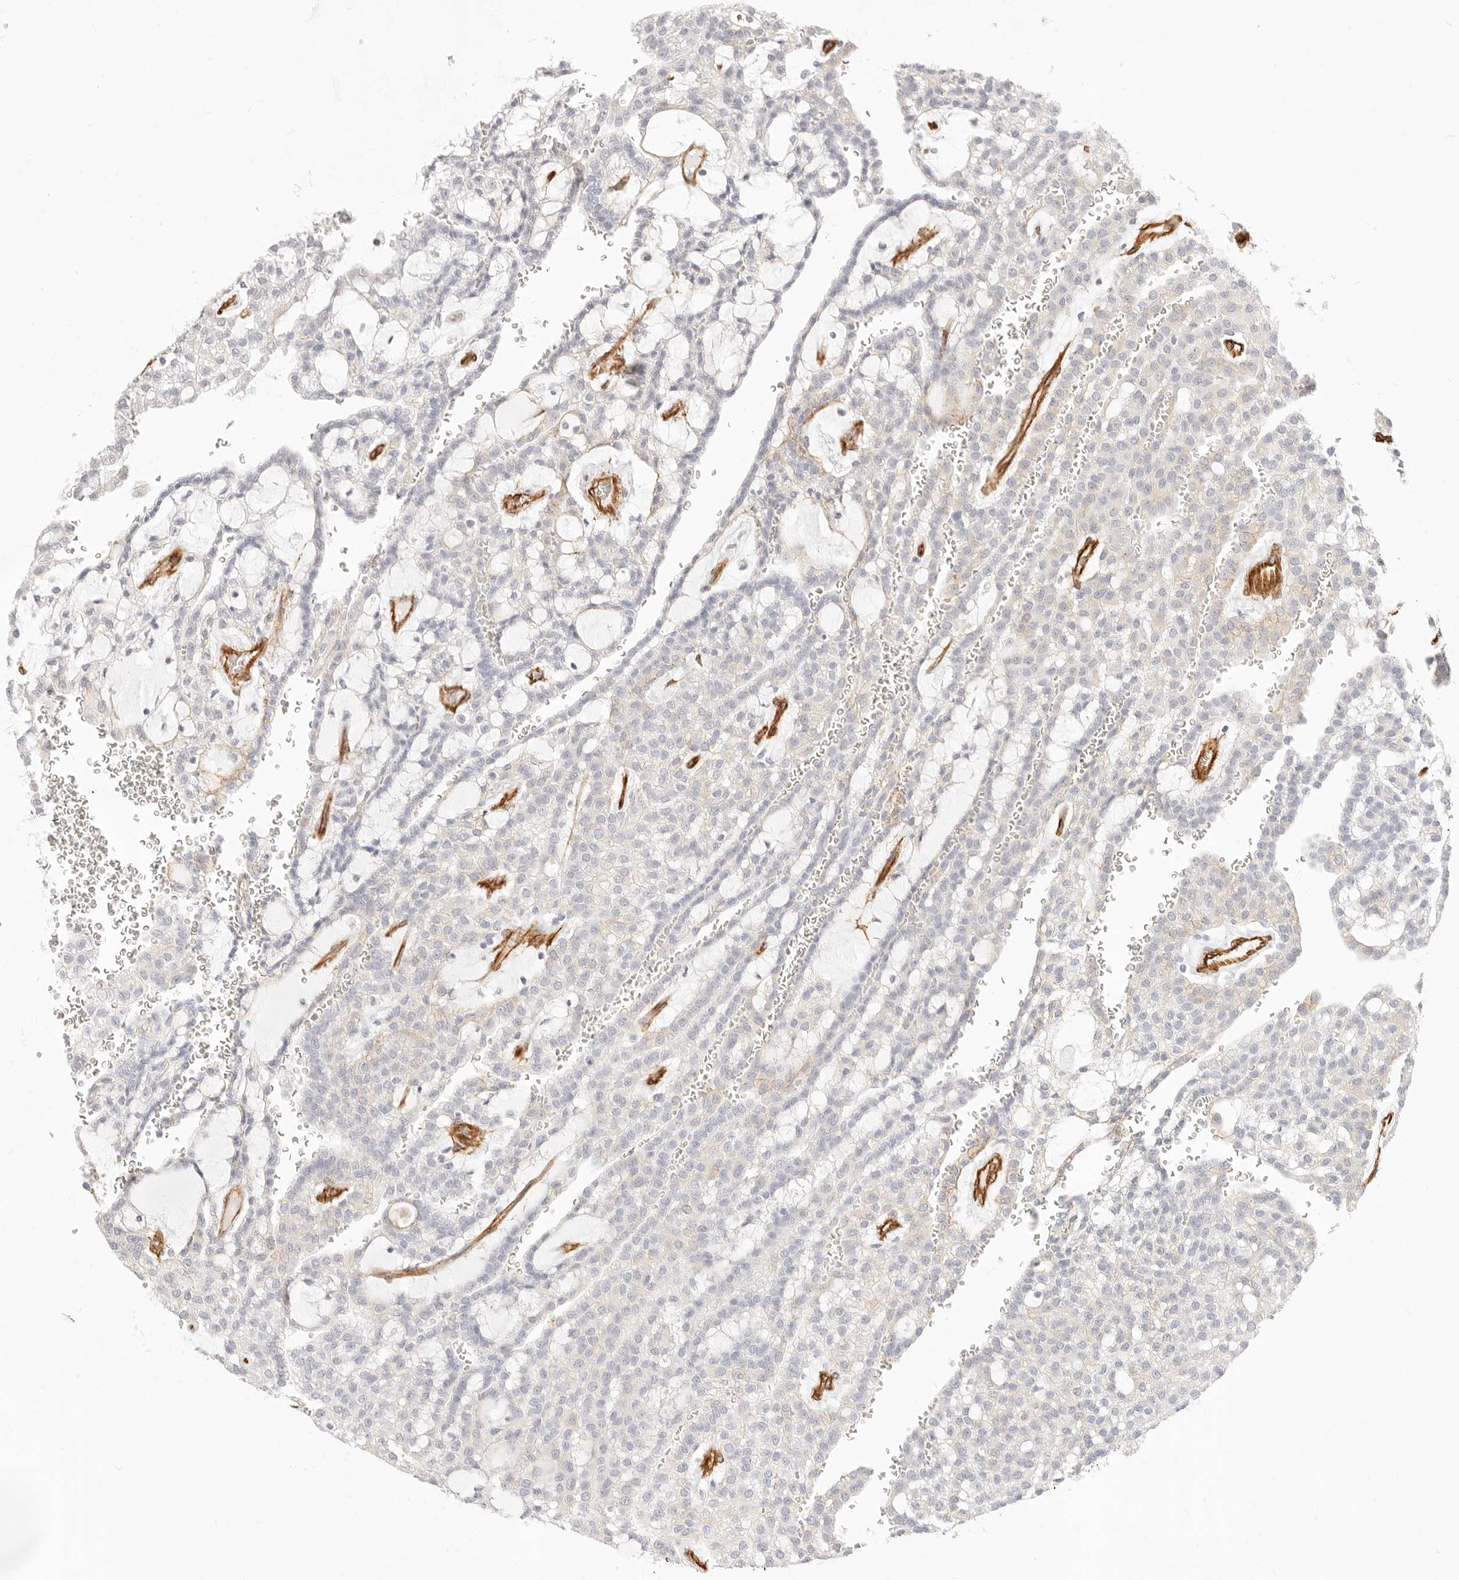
{"staining": {"intensity": "negative", "quantity": "none", "location": "none"}, "tissue": "renal cancer", "cell_type": "Tumor cells", "image_type": "cancer", "snomed": [{"axis": "morphology", "description": "Adenocarcinoma, NOS"}, {"axis": "topography", "description": "Kidney"}], "caption": "A histopathology image of renal adenocarcinoma stained for a protein exhibits no brown staining in tumor cells. The staining is performed using DAB brown chromogen with nuclei counter-stained in using hematoxylin.", "gene": "NUS1", "patient": {"sex": "male", "age": 63}}